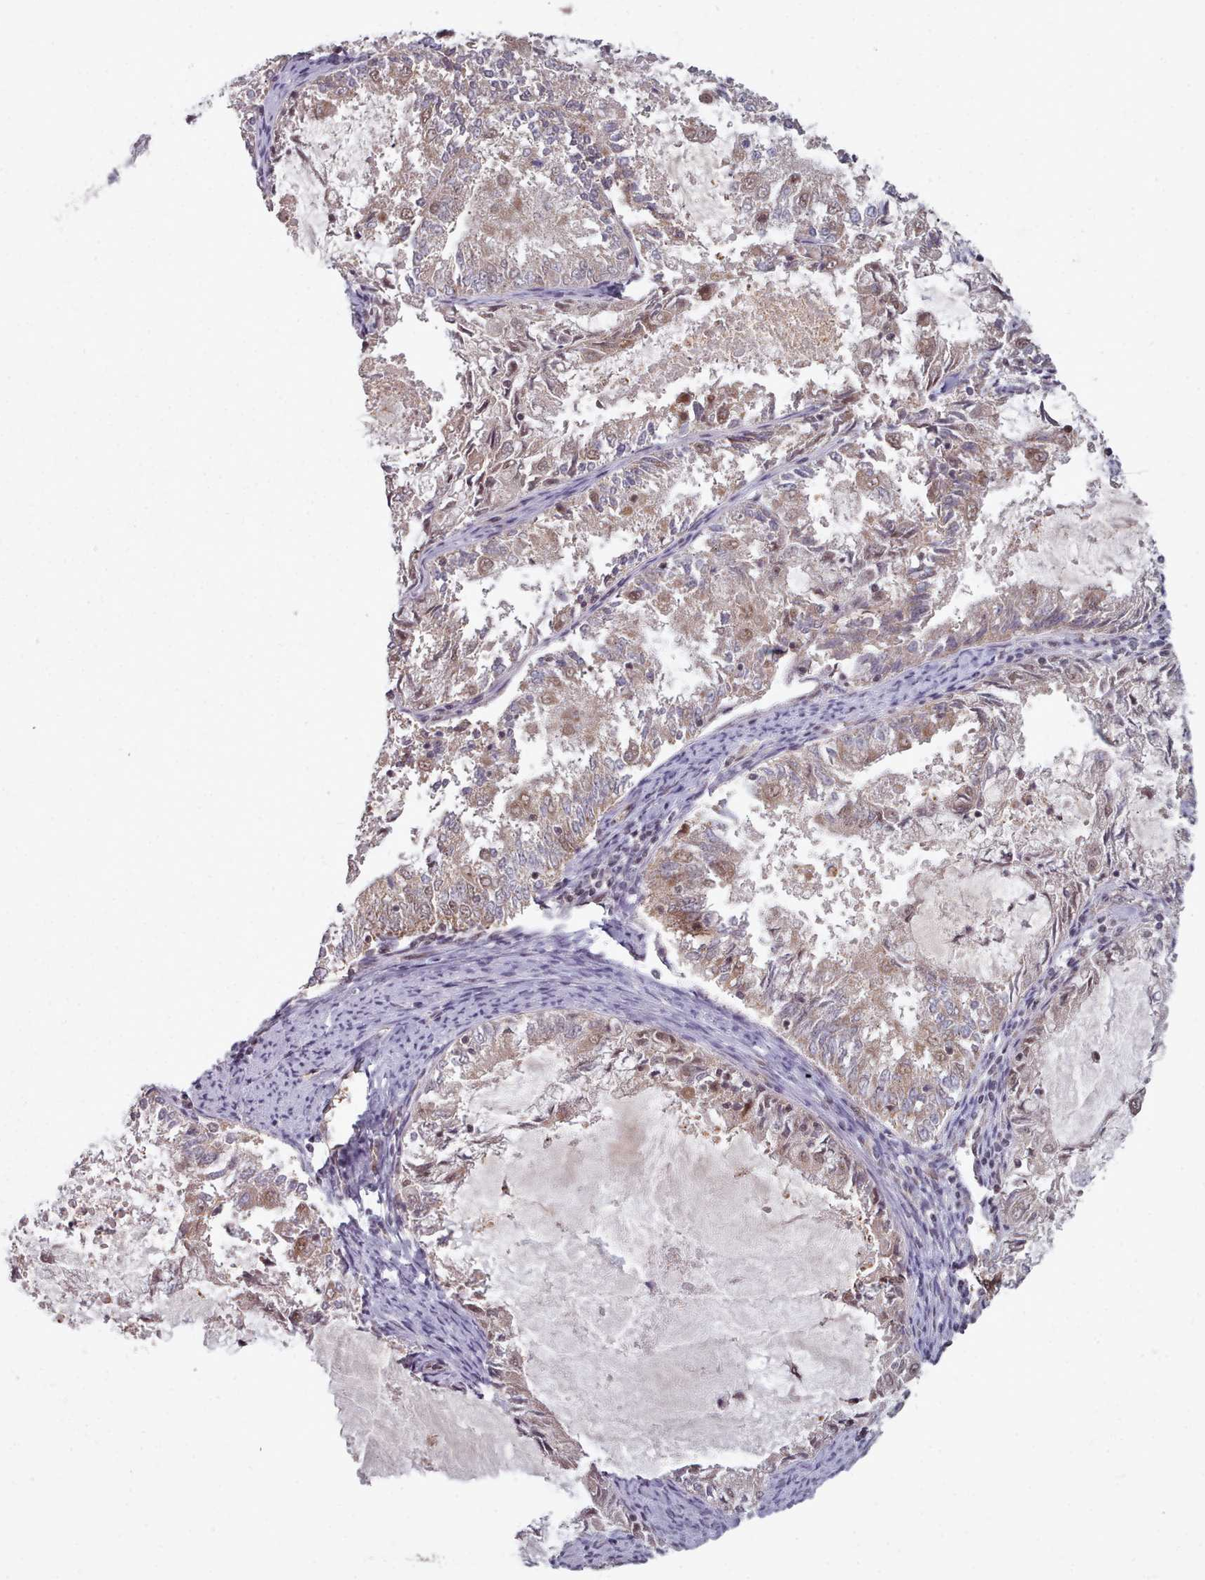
{"staining": {"intensity": "moderate", "quantity": "25%-75%", "location": "cytoplasmic/membranous,nuclear"}, "tissue": "endometrial cancer", "cell_type": "Tumor cells", "image_type": "cancer", "snomed": [{"axis": "morphology", "description": "Adenocarcinoma, NOS"}, {"axis": "topography", "description": "Endometrium"}], "caption": "Approximately 25%-75% of tumor cells in endometrial adenocarcinoma demonstrate moderate cytoplasmic/membranous and nuclear protein positivity as visualized by brown immunohistochemical staining.", "gene": "DHX8", "patient": {"sex": "female", "age": 57}}